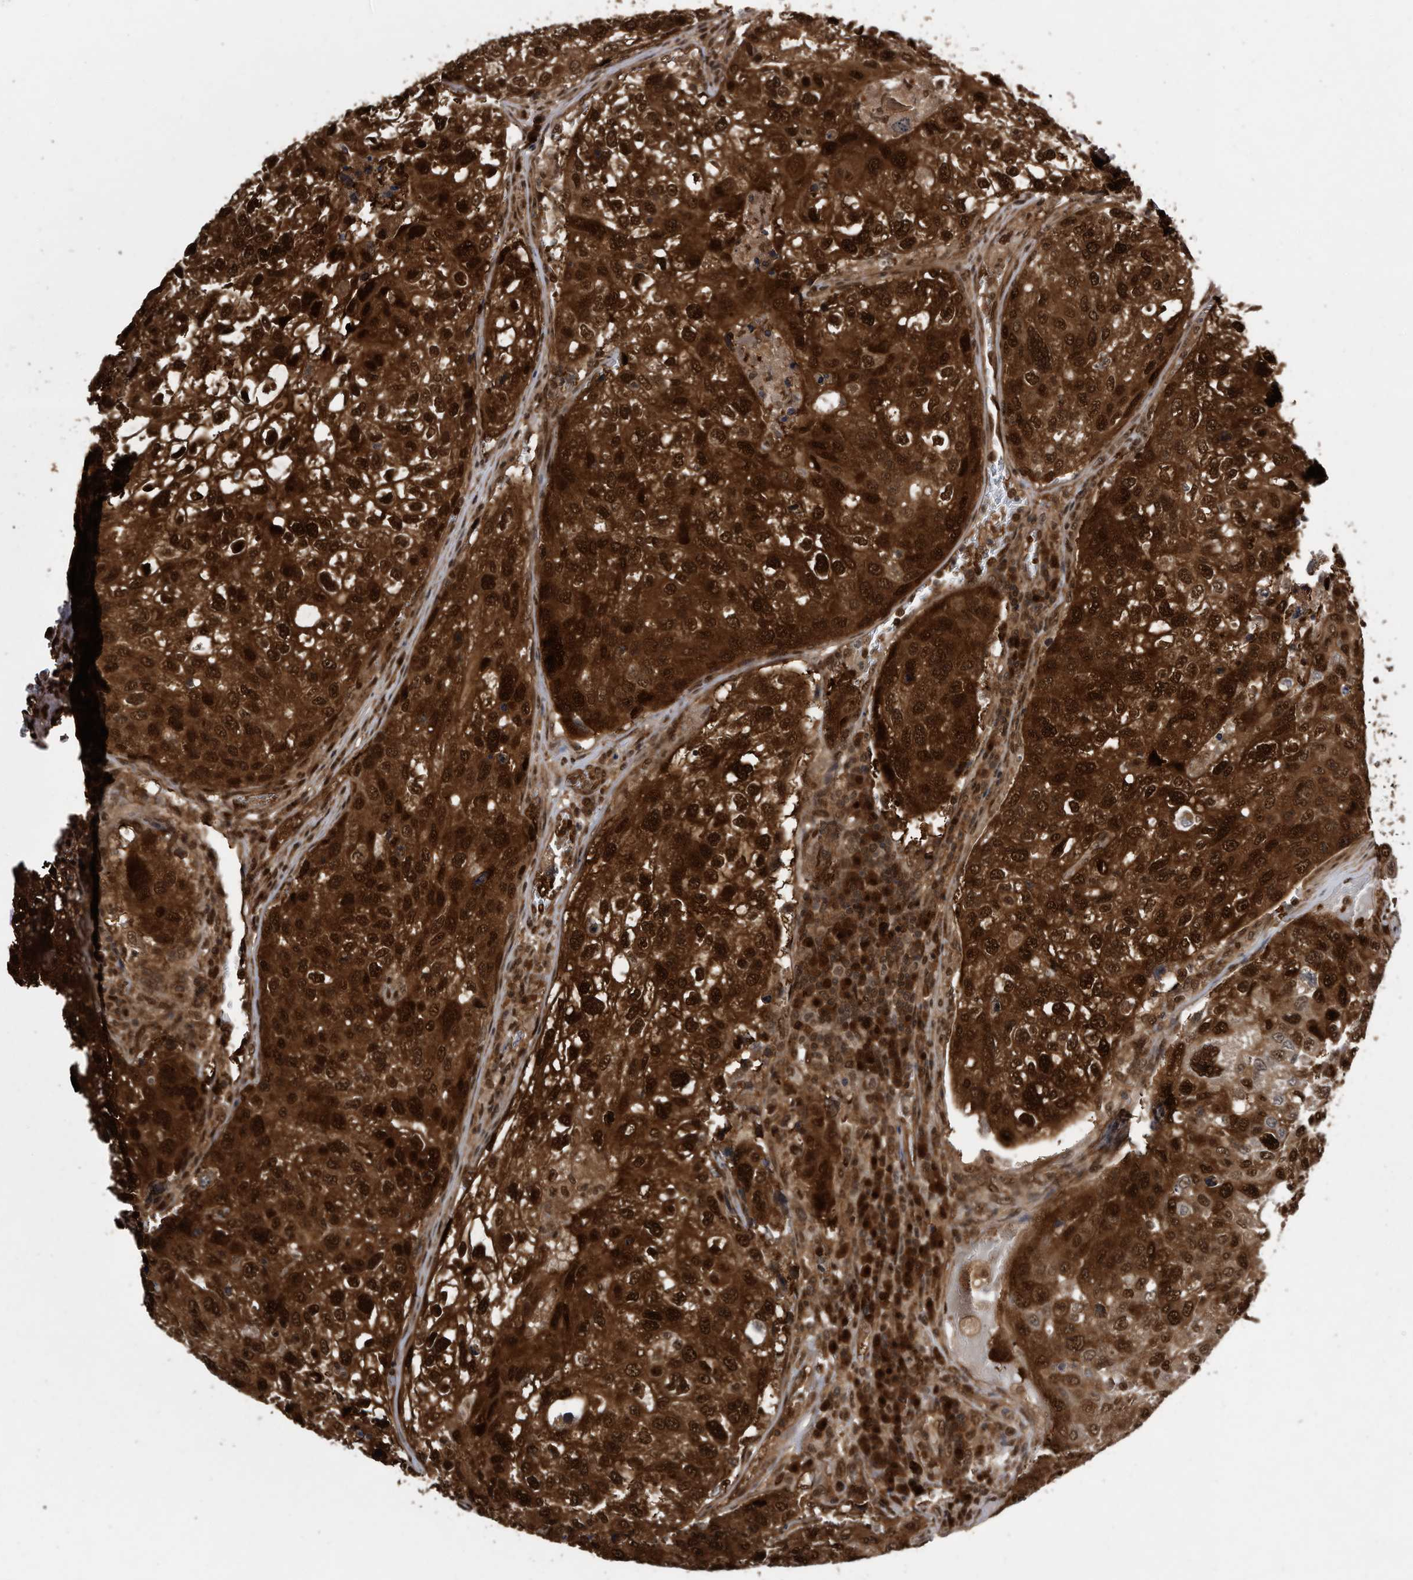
{"staining": {"intensity": "strong", "quantity": ">75%", "location": "cytoplasmic/membranous,nuclear"}, "tissue": "urothelial cancer", "cell_type": "Tumor cells", "image_type": "cancer", "snomed": [{"axis": "morphology", "description": "Urothelial carcinoma, High grade"}, {"axis": "topography", "description": "Lymph node"}, {"axis": "topography", "description": "Urinary bladder"}], "caption": "Urothelial cancer stained with a brown dye displays strong cytoplasmic/membranous and nuclear positive positivity in approximately >75% of tumor cells.", "gene": "RAD23B", "patient": {"sex": "male", "age": 51}}